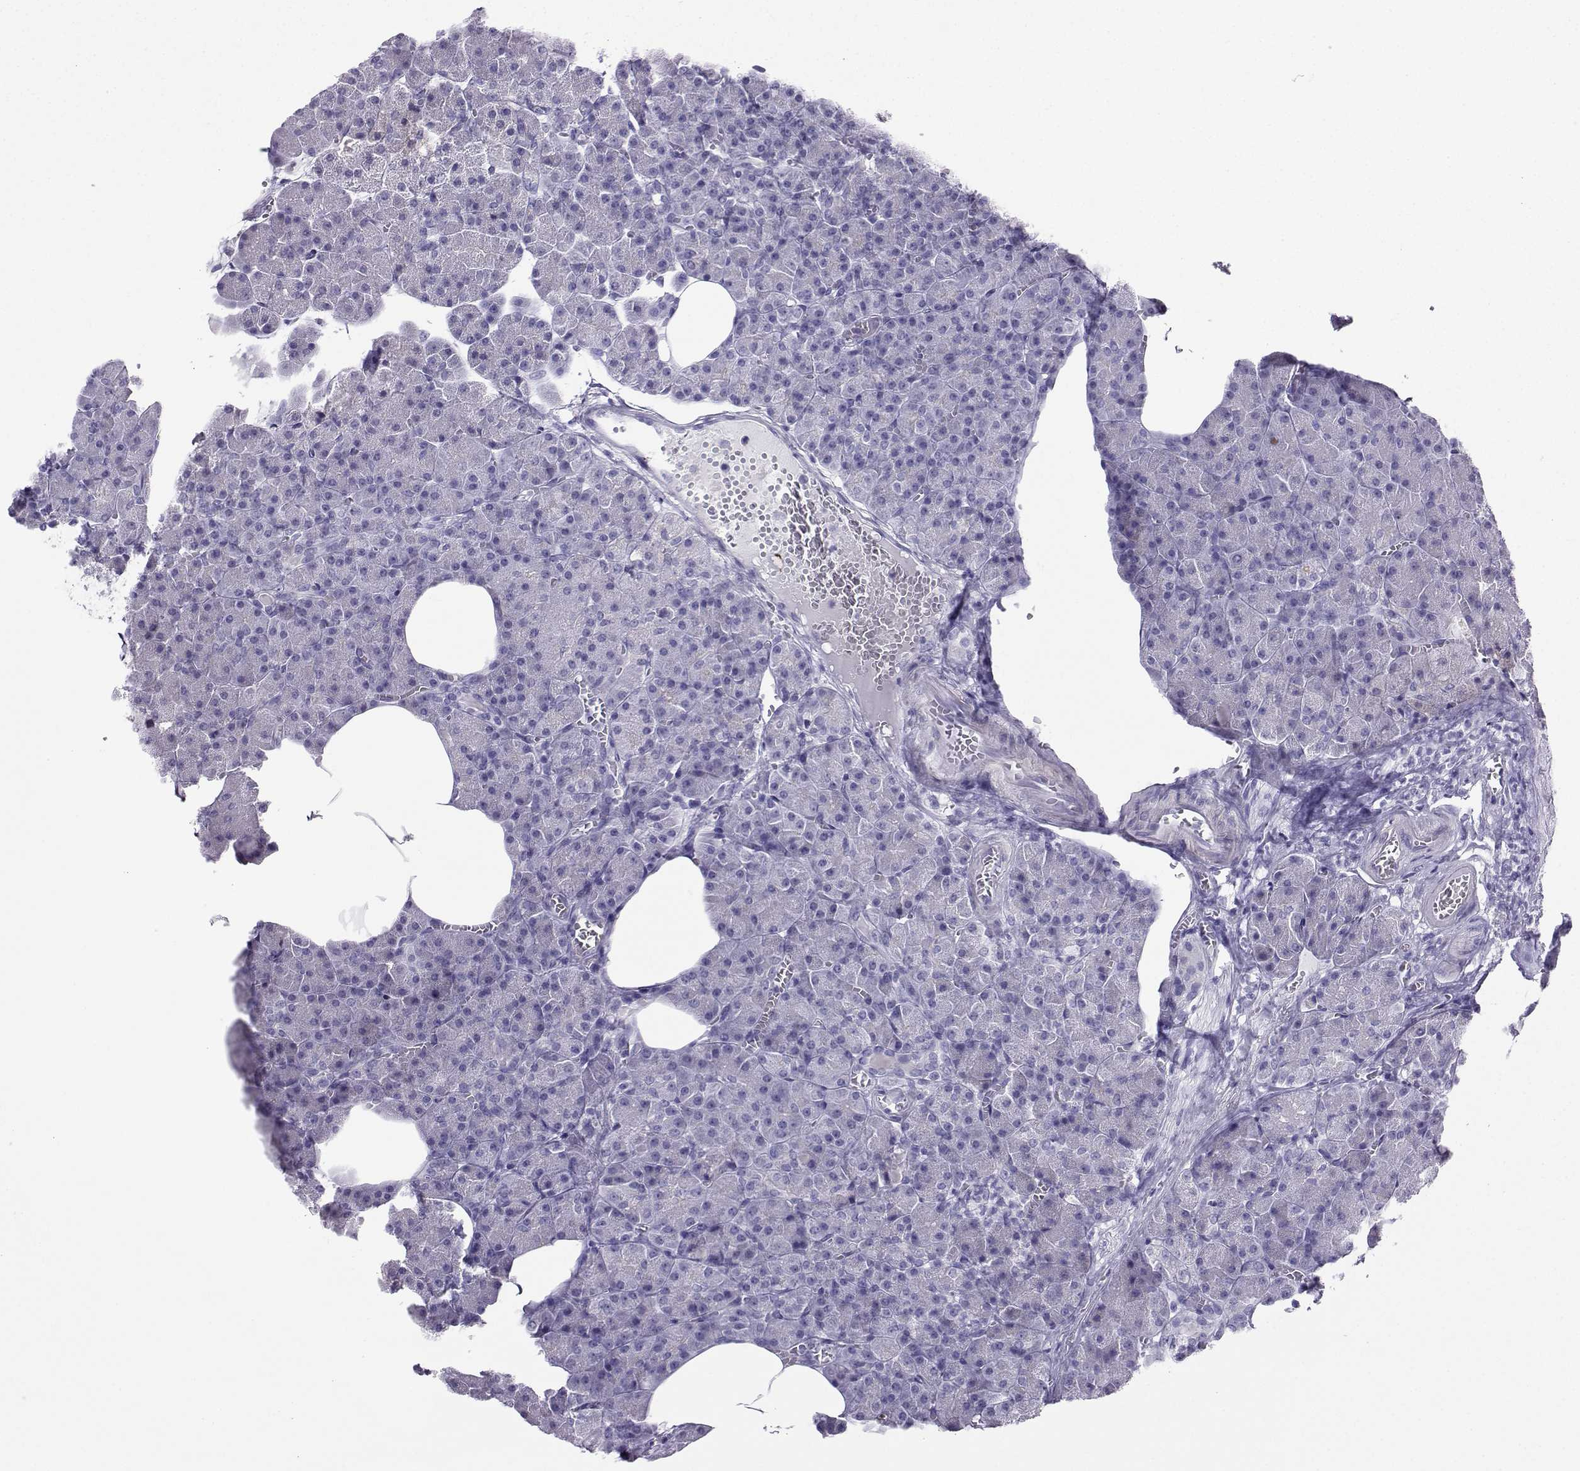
{"staining": {"intensity": "negative", "quantity": "none", "location": "none"}, "tissue": "pancreas", "cell_type": "Exocrine glandular cells", "image_type": "normal", "snomed": [{"axis": "morphology", "description": "Normal tissue, NOS"}, {"axis": "topography", "description": "Pancreas"}], "caption": "DAB (3,3'-diaminobenzidine) immunohistochemical staining of normal pancreas reveals no significant expression in exocrine glandular cells.", "gene": "KIF17", "patient": {"sex": "female", "age": 45}}